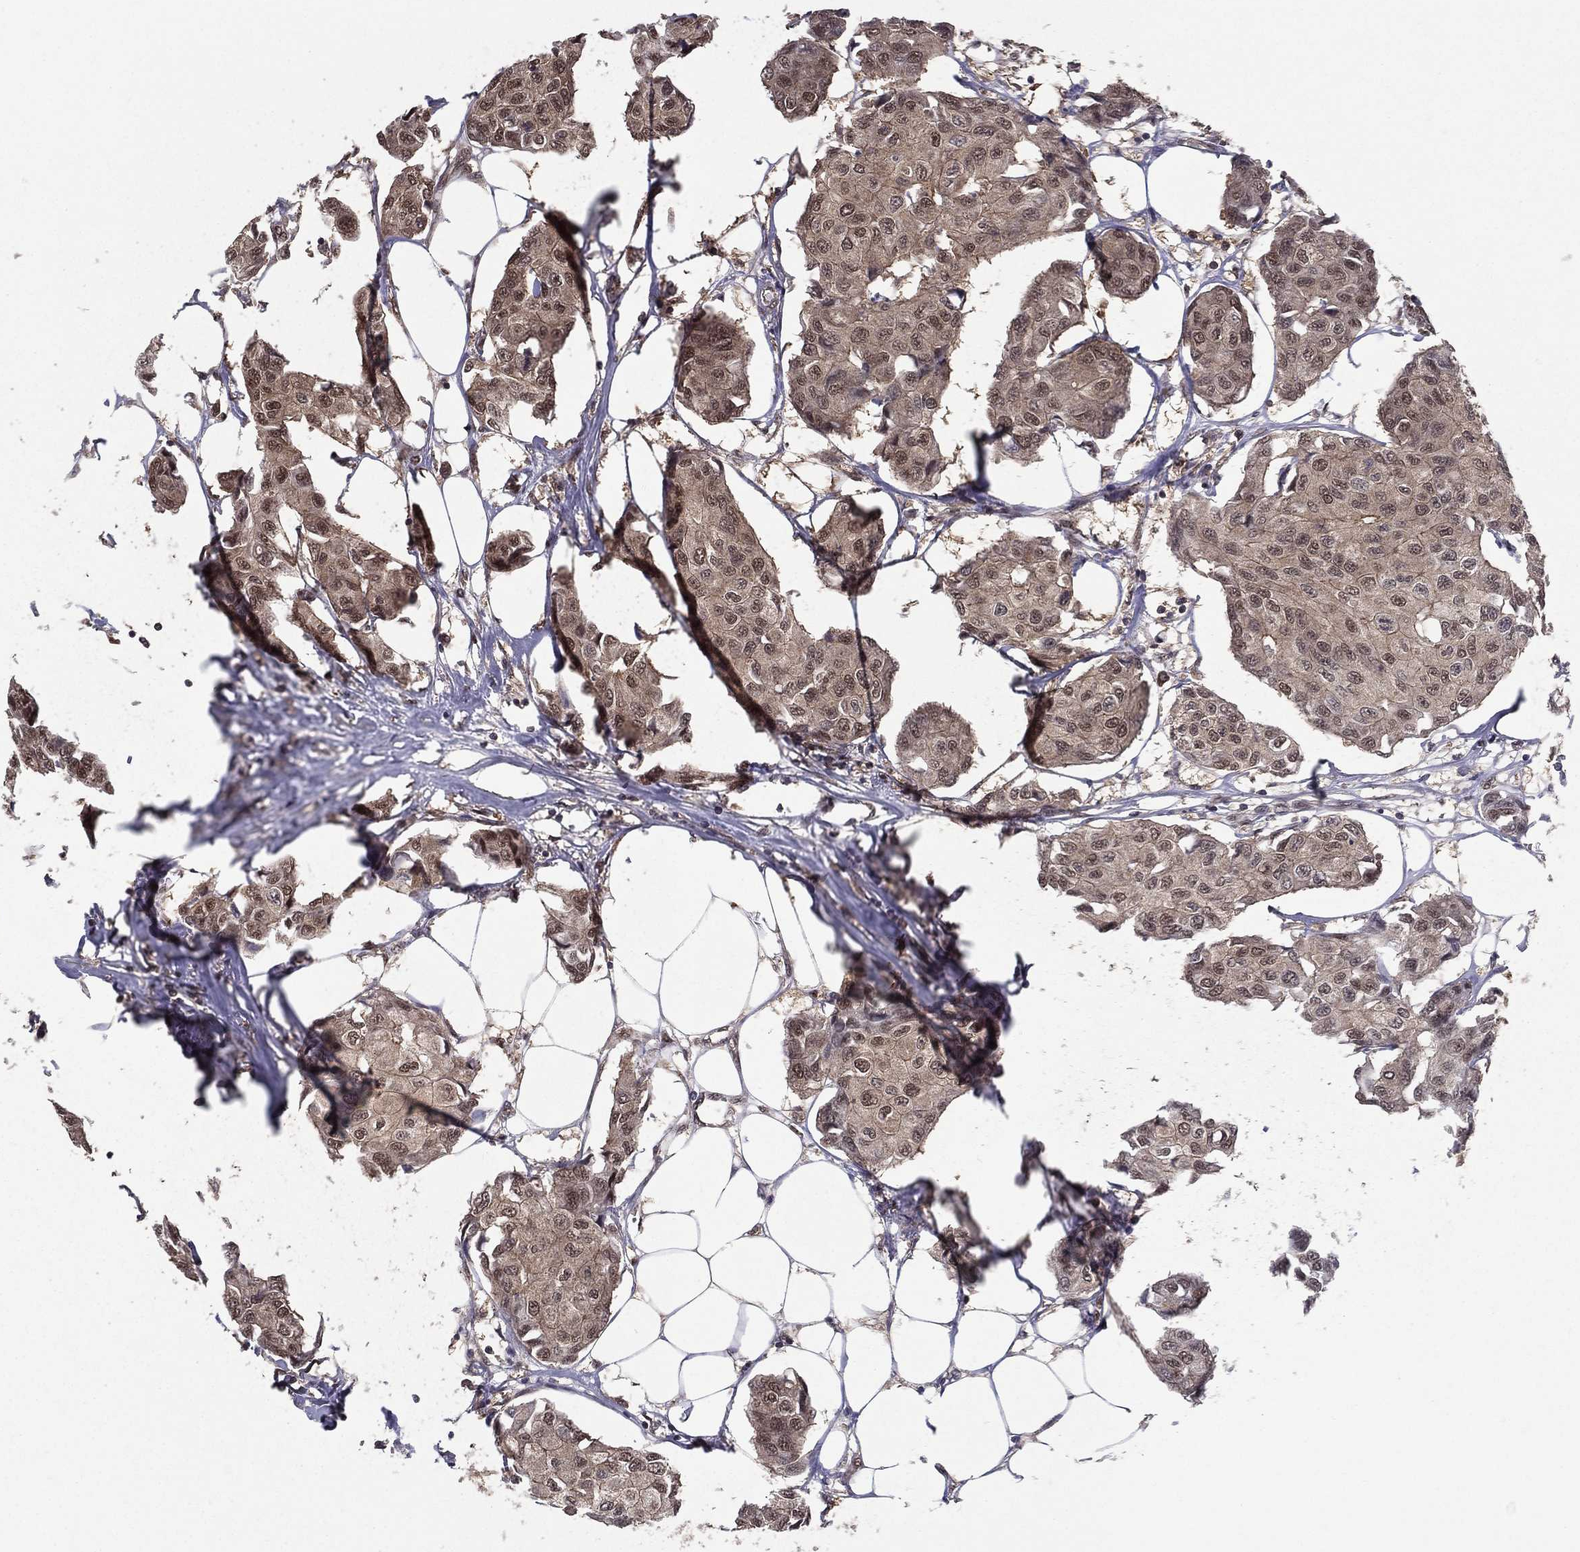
{"staining": {"intensity": "moderate", "quantity": "25%-75%", "location": "cytoplasmic/membranous,nuclear"}, "tissue": "breast cancer", "cell_type": "Tumor cells", "image_type": "cancer", "snomed": [{"axis": "morphology", "description": "Duct carcinoma"}, {"axis": "topography", "description": "Breast"}], "caption": "High-magnification brightfield microscopy of invasive ductal carcinoma (breast) stained with DAB (3,3'-diaminobenzidine) (brown) and counterstained with hematoxylin (blue). tumor cells exhibit moderate cytoplasmic/membranous and nuclear expression is present in approximately25%-75% of cells.", "gene": "CARM1", "patient": {"sex": "female", "age": 80}}